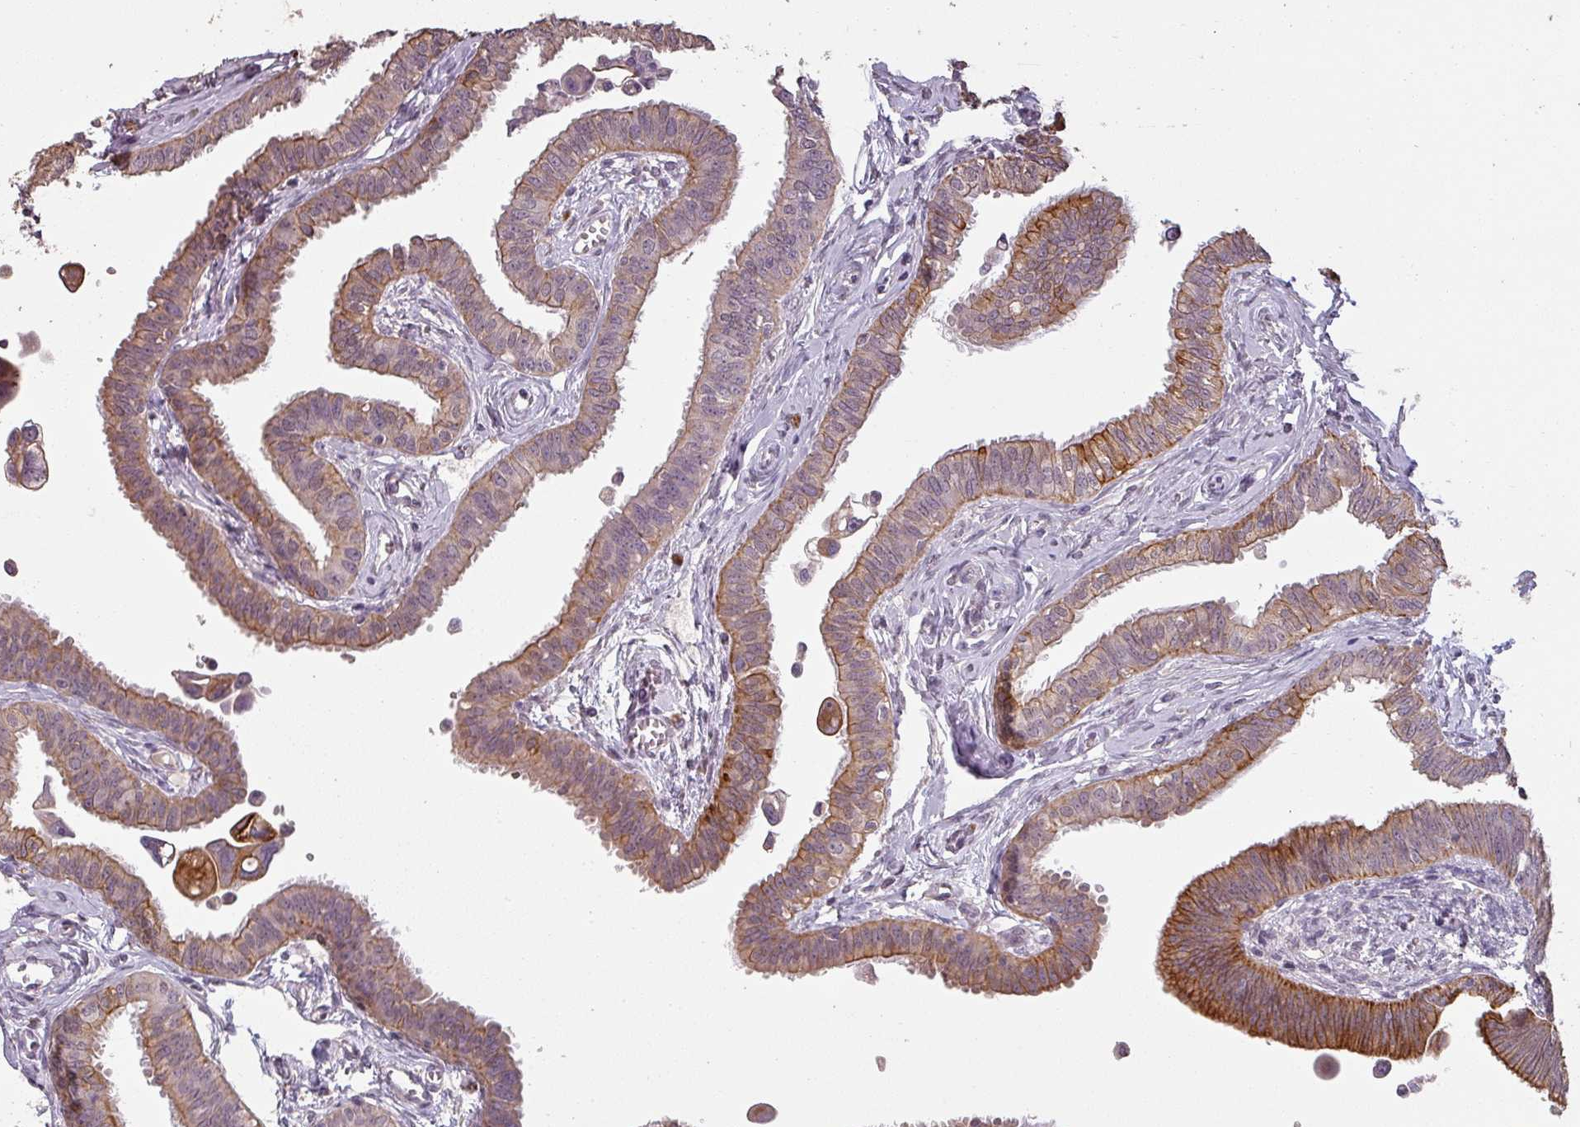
{"staining": {"intensity": "moderate", "quantity": ">75%", "location": "cytoplasmic/membranous"}, "tissue": "fallopian tube", "cell_type": "Glandular cells", "image_type": "normal", "snomed": [{"axis": "morphology", "description": "Normal tissue, NOS"}, {"axis": "morphology", "description": "Carcinoma, NOS"}, {"axis": "topography", "description": "Fallopian tube"}, {"axis": "topography", "description": "Ovary"}], "caption": "High-magnification brightfield microscopy of normal fallopian tube stained with DAB (3,3'-diaminobenzidine) (brown) and counterstained with hematoxylin (blue). glandular cells exhibit moderate cytoplasmic/membranous staining is seen in approximately>75% of cells.", "gene": "LYPLA1", "patient": {"sex": "female", "age": 59}}